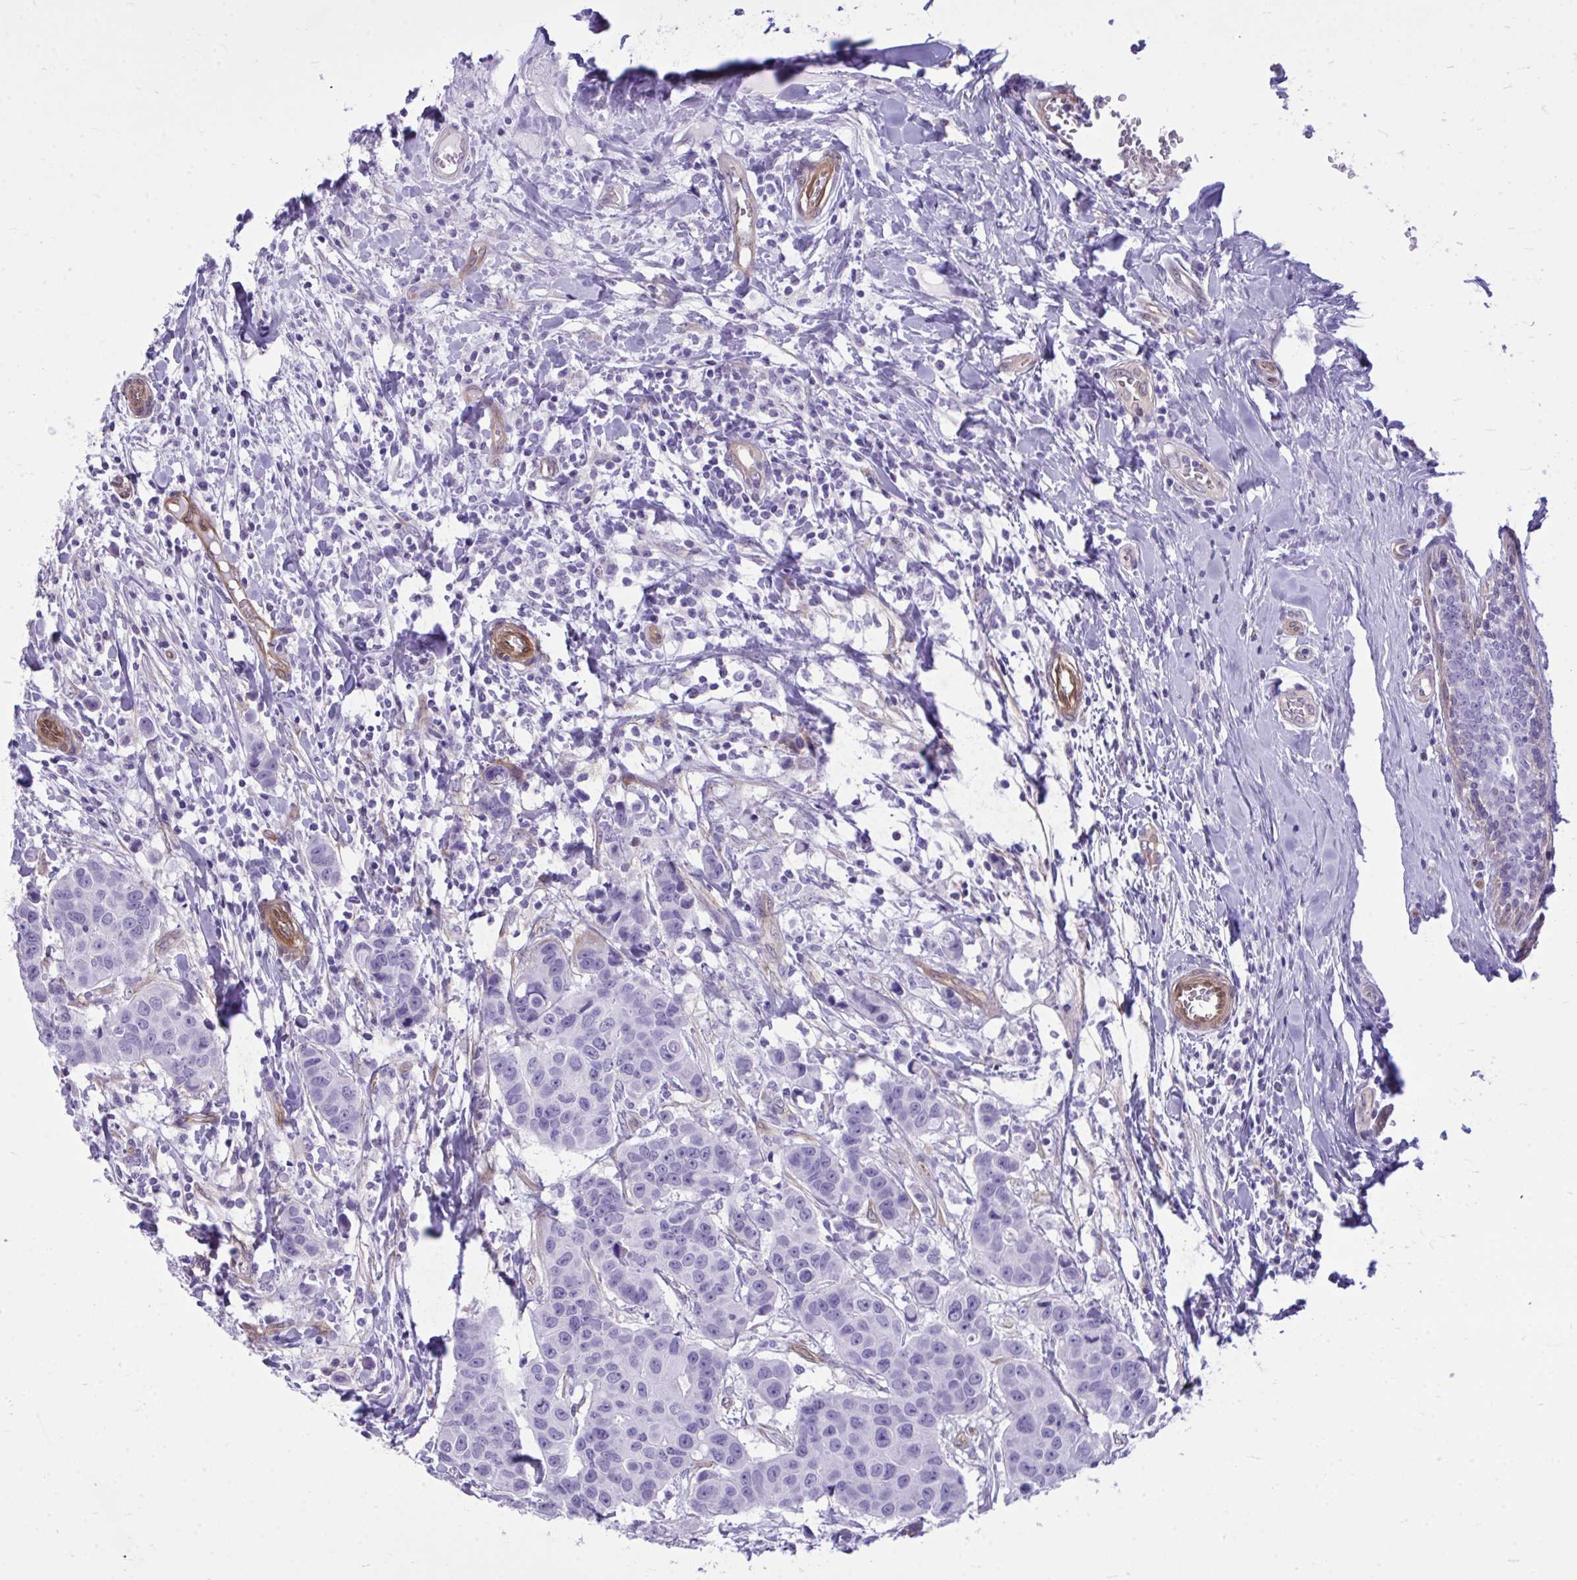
{"staining": {"intensity": "negative", "quantity": "none", "location": "none"}, "tissue": "breast cancer", "cell_type": "Tumor cells", "image_type": "cancer", "snomed": [{"axis": "morphology", "description": "Duct carcinoma"}, {"axis": "topography", "description": "Breast"}], "caption": "The micrograph reveals no significant positivity in tumor cells of breast cancer (invasive ductal carcinoma).", "gene": "LIMS2", "patient": {"sex": "female", "age": 24}}